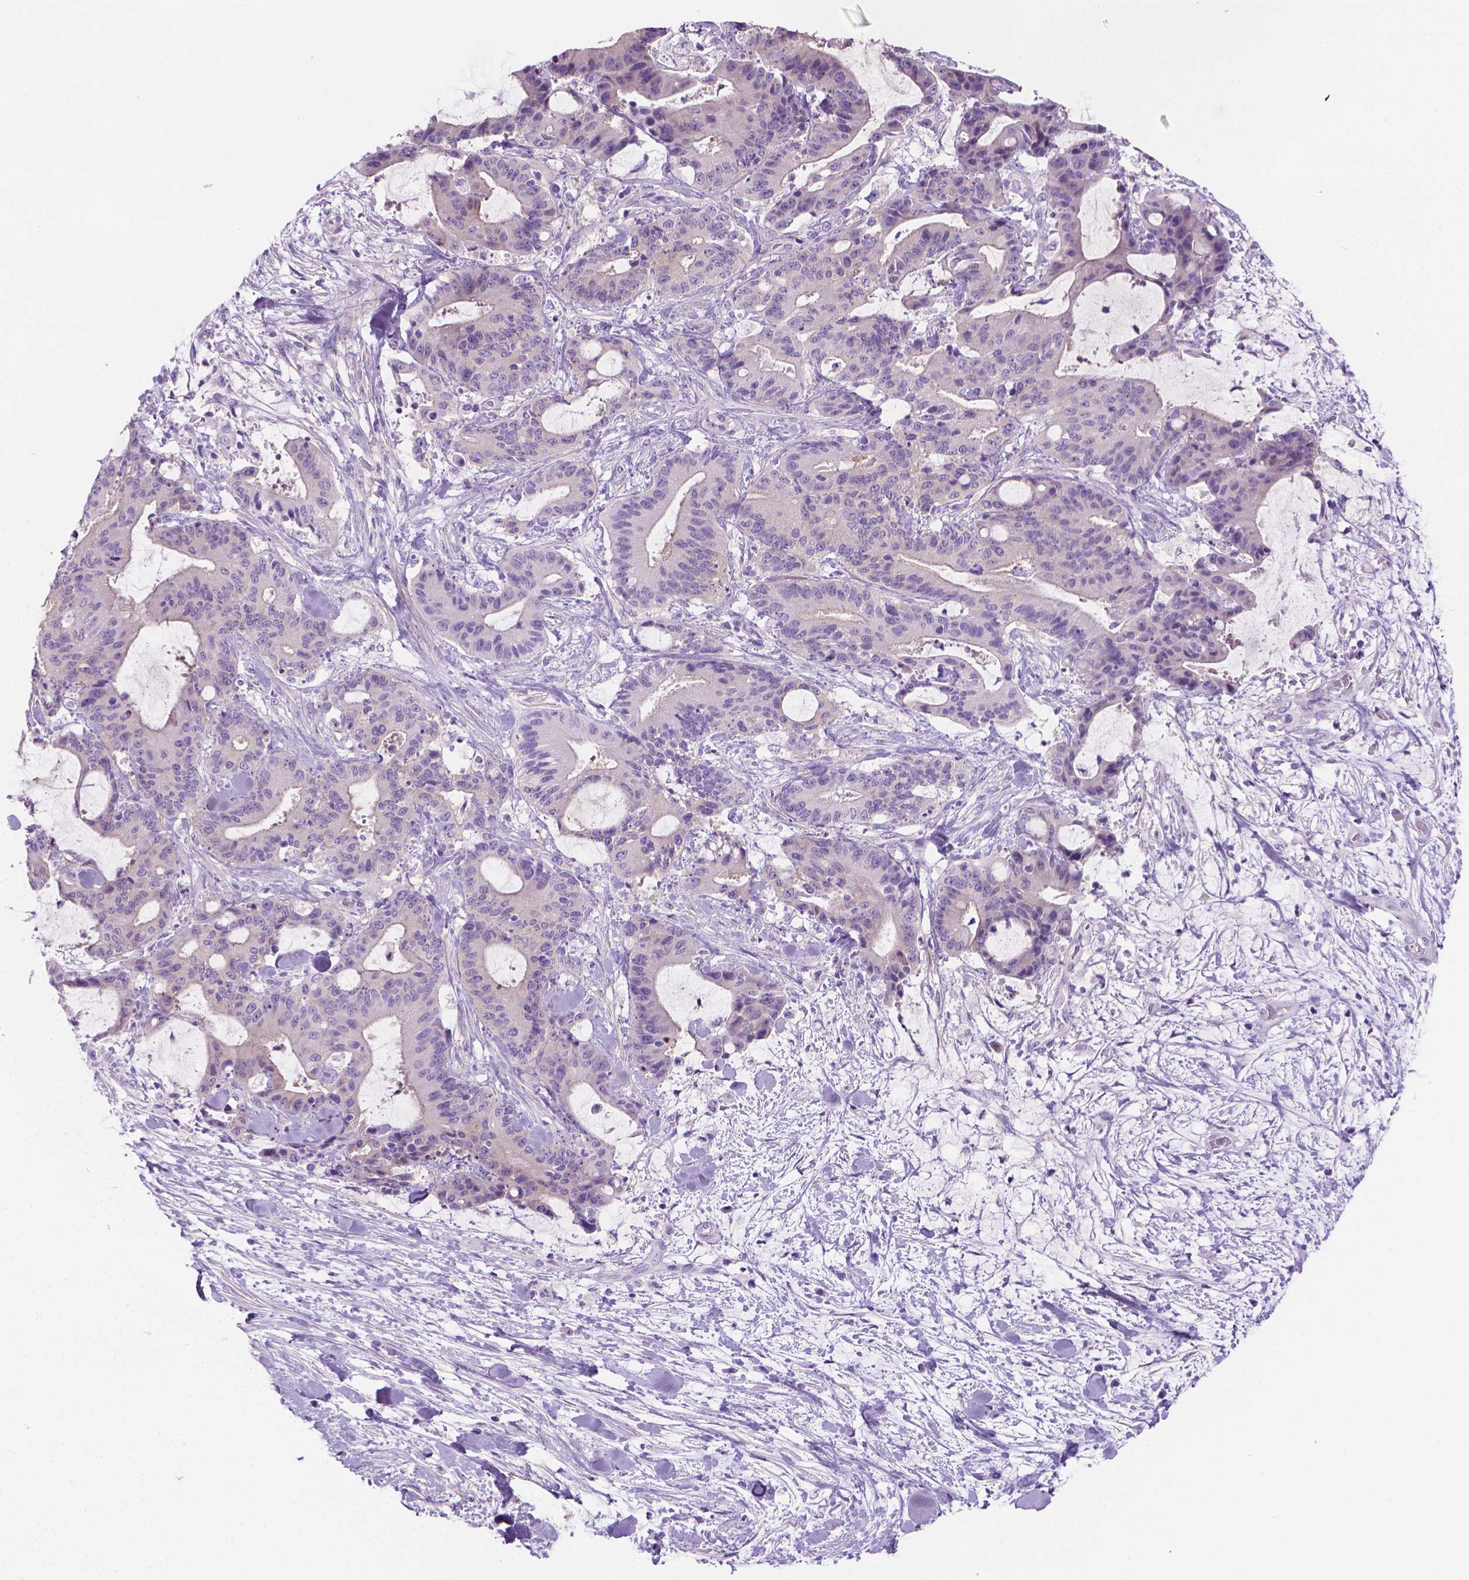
{"staining": {"intensity": "negative", "quantity": "none", "location": "none"}, "tissue": "liver cancer", "cell_type": "Tumor cells", "image_type": "cancer", "snomed": [{"axis": "morphology", "description": "Cholangiocarcinoma"}, {"axis": "topography", "description": "Liver"}], "caption": "The IHC histopathology image has no significant staining in tumor cells of liver cancer (cholangiocarcinoma) tissue. (DAB immunohistochemistry, high magnification).", "gene": "FASN", "patient": {"sex": "female", "age": 73}}